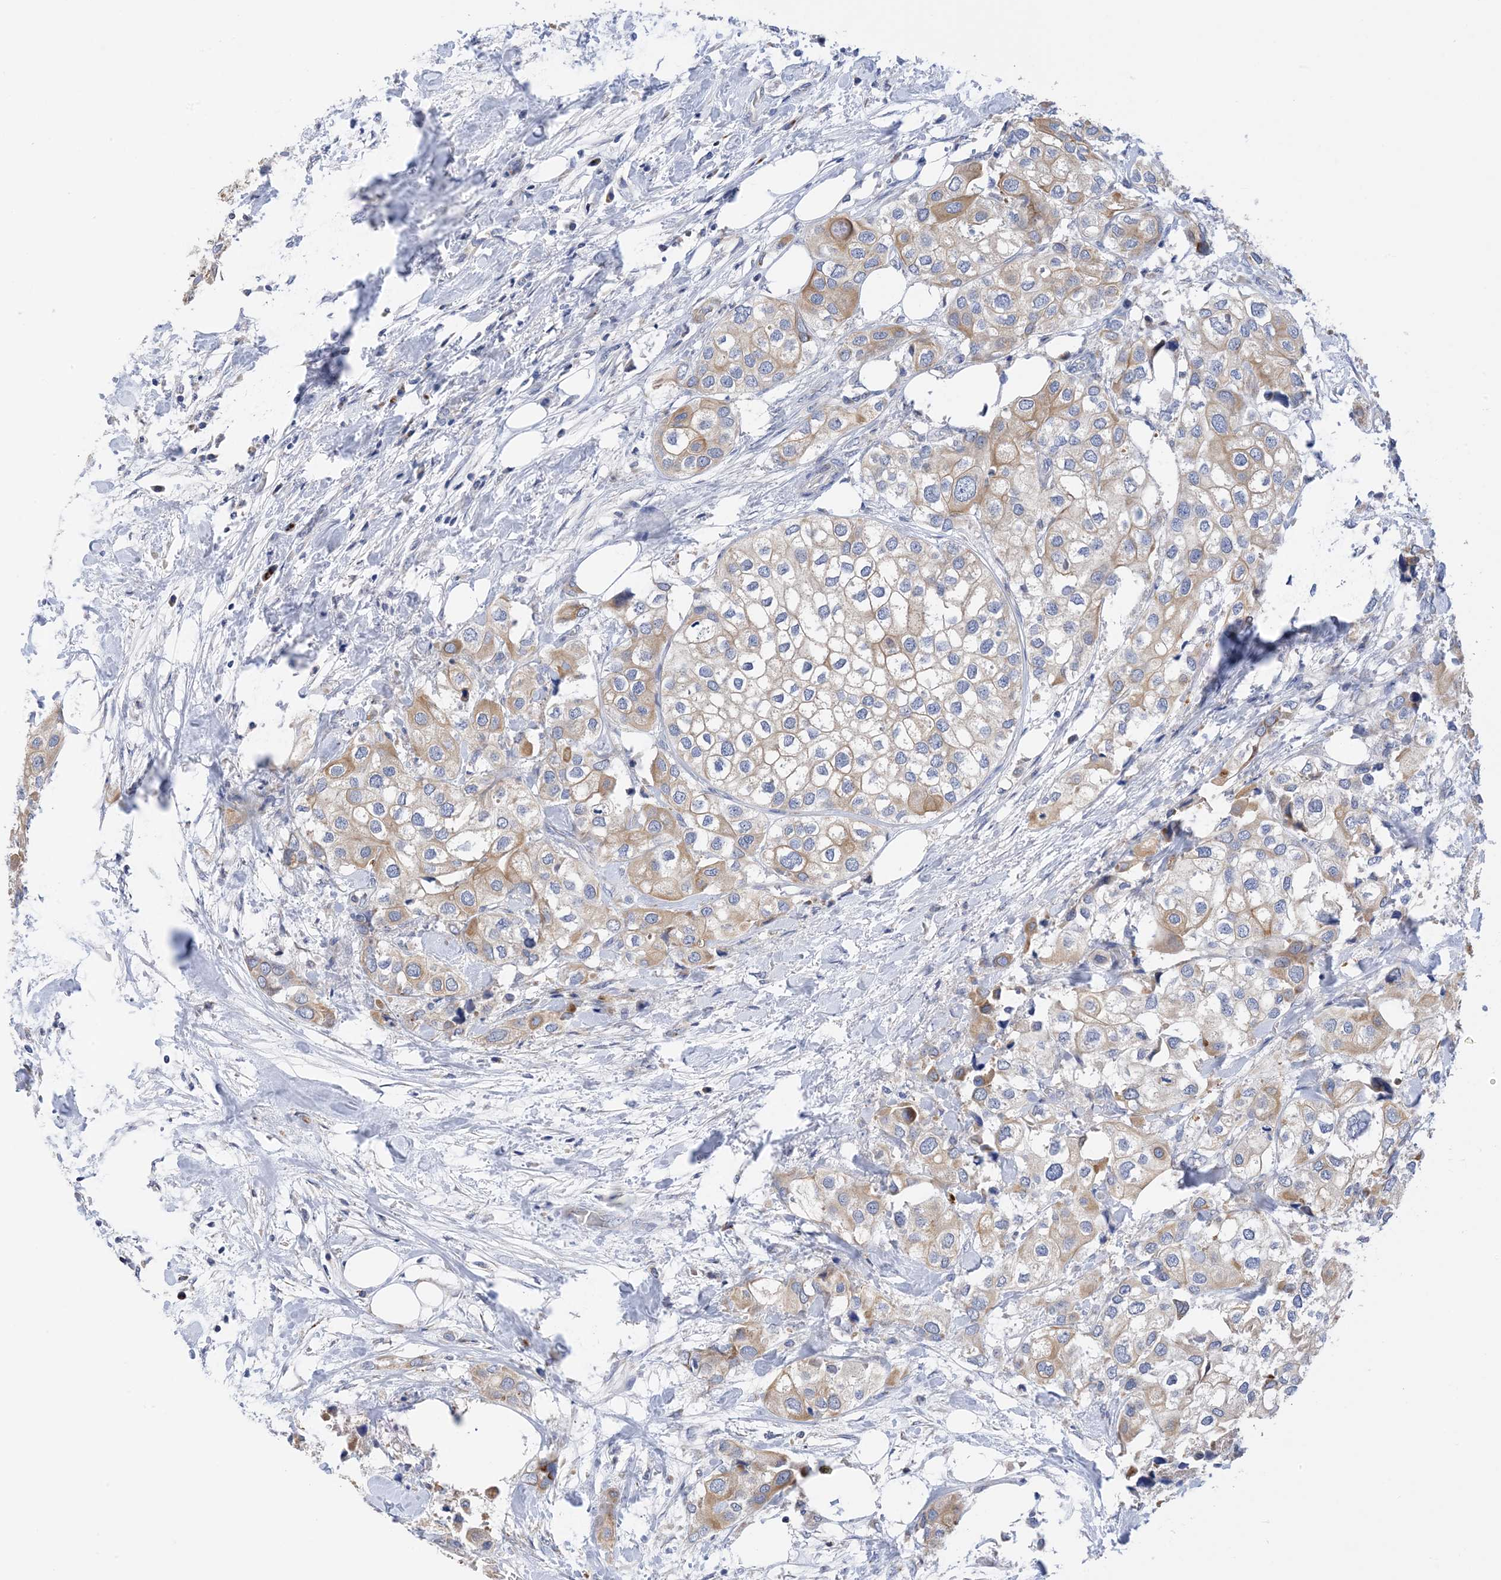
{"staining": {"intensity": "moderate", "quantity": "25%-75%", "location": "cytoplasmic/membranous"}, "tissue": "urothelial cancer", "cell_type": "Tumor cells", "image_type": "cancer", "snomed": [{"axis": "morphology", "description": "Urothelial carcinoma, High grade"}, {"axis": "topography", "description": "Urinary bladder"}], "caption": "Tumor cells demonstrate medium levels of moderate cytoplasmic/membranous staining in about 25%-75% of cells in high-grade urothelial carcinoma. (Stains: DAB (3,3'-diaminobenzidine) in brown, nuclei in blue, Microscopy: brightfield microscopy at high magnification).", "gene": "PLK4", "patient": {"sex": "male", "age": 64}}